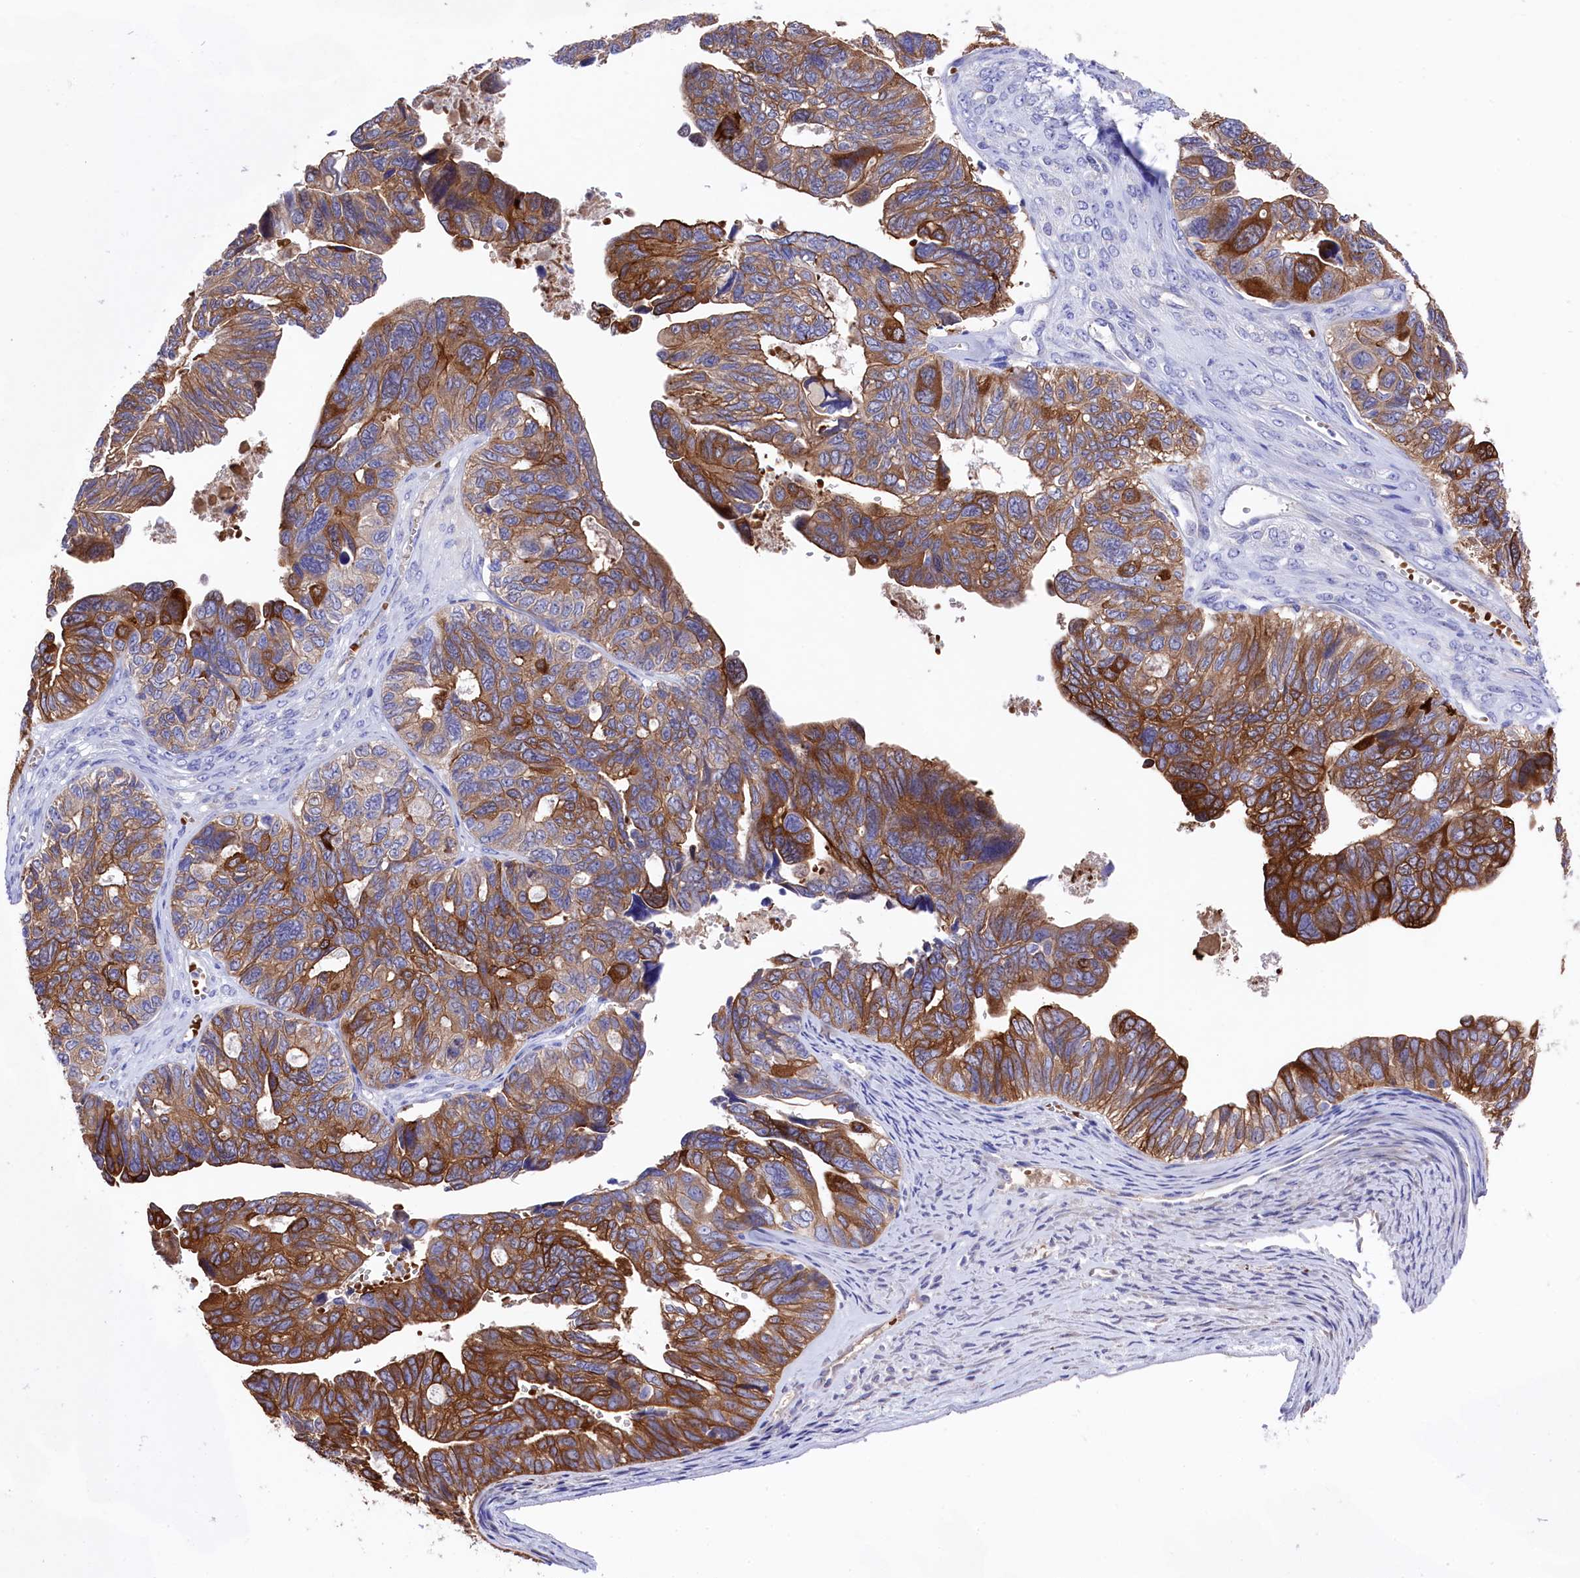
{"staining": {"intensity": "strong", "quantity": "25%-75%", "location": "cytoplasmic/membranous"}, "tissue": "ovarian cancer", "cell_type": "Tumor cells", "image_type": "cancer", "snomed": [{"axis": "morphology", "description": "Cystadenocarcinoma, serous, NOS"}, {"axis": "topography", "description": "Ovary"}], "caption": "Immunohistochemical staining of human ovarian serous cystadenocarcinoma shows high levels of strong cytoplasmic/membranous positivity in approximately 25%-75% of tumor cells. Nuclei are stained in blue.", "gene": "LHFPL4", "patient": {"sex": "female", "age": 79}}